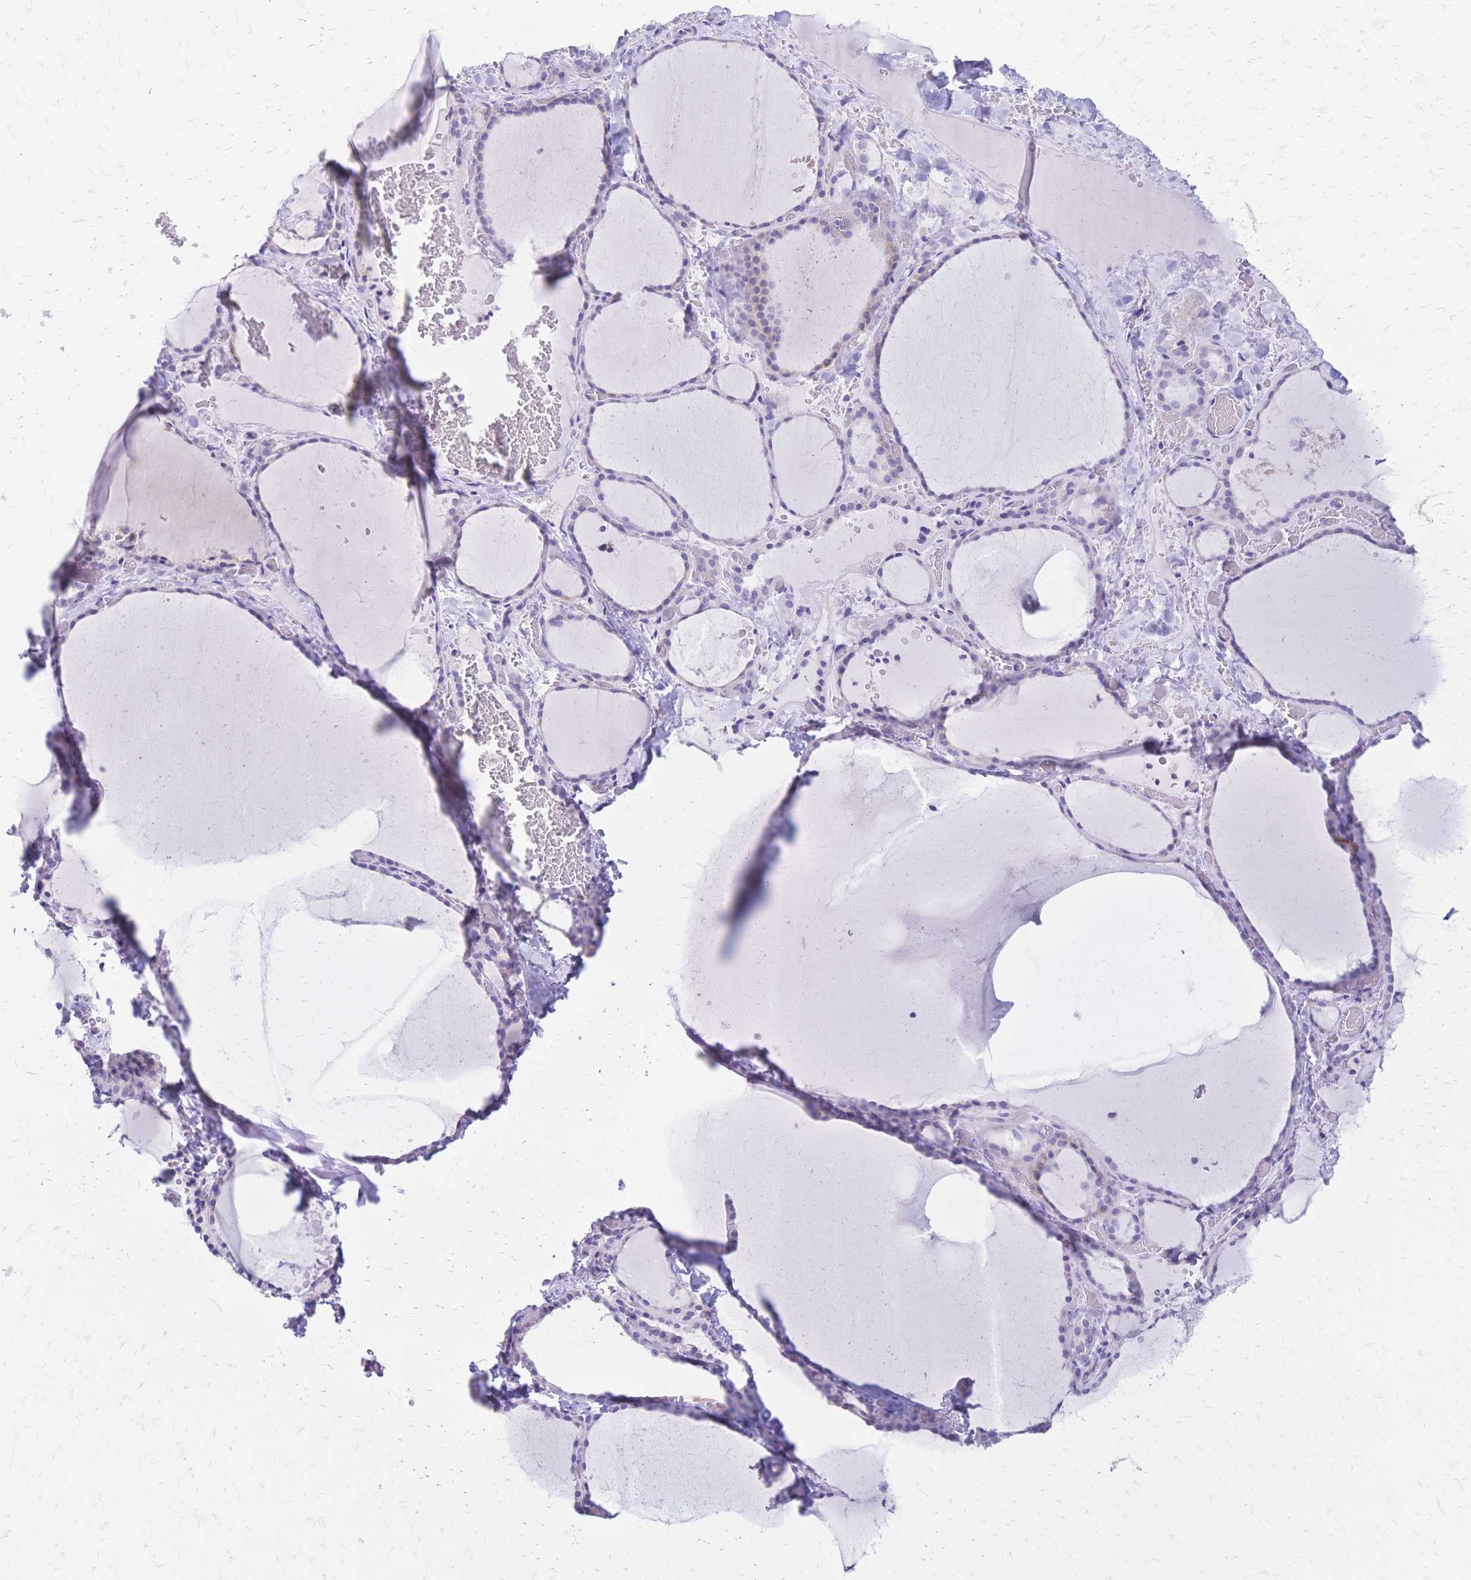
{"staining": {"intensity": "moderate", "quantity": "<25%", "location": "cytoplasmic/membranous"}, "tissue": "thyroid gland", "cell_type": "Glandular cells", "image_type": "normal", "snomed": [{"axis": "morphology", "description": "Normal tissue, NOS"}, {"axis": "topography", "description": "Thyroid gland"}], "caption": "Protein staining by IHC demonstrates moderate cytoplasmic/membranous expression in about <25% of glandular cells in benign thyroid gland.", "gene": "GRB7", "patient": {"sex": "female", "age": 36}}